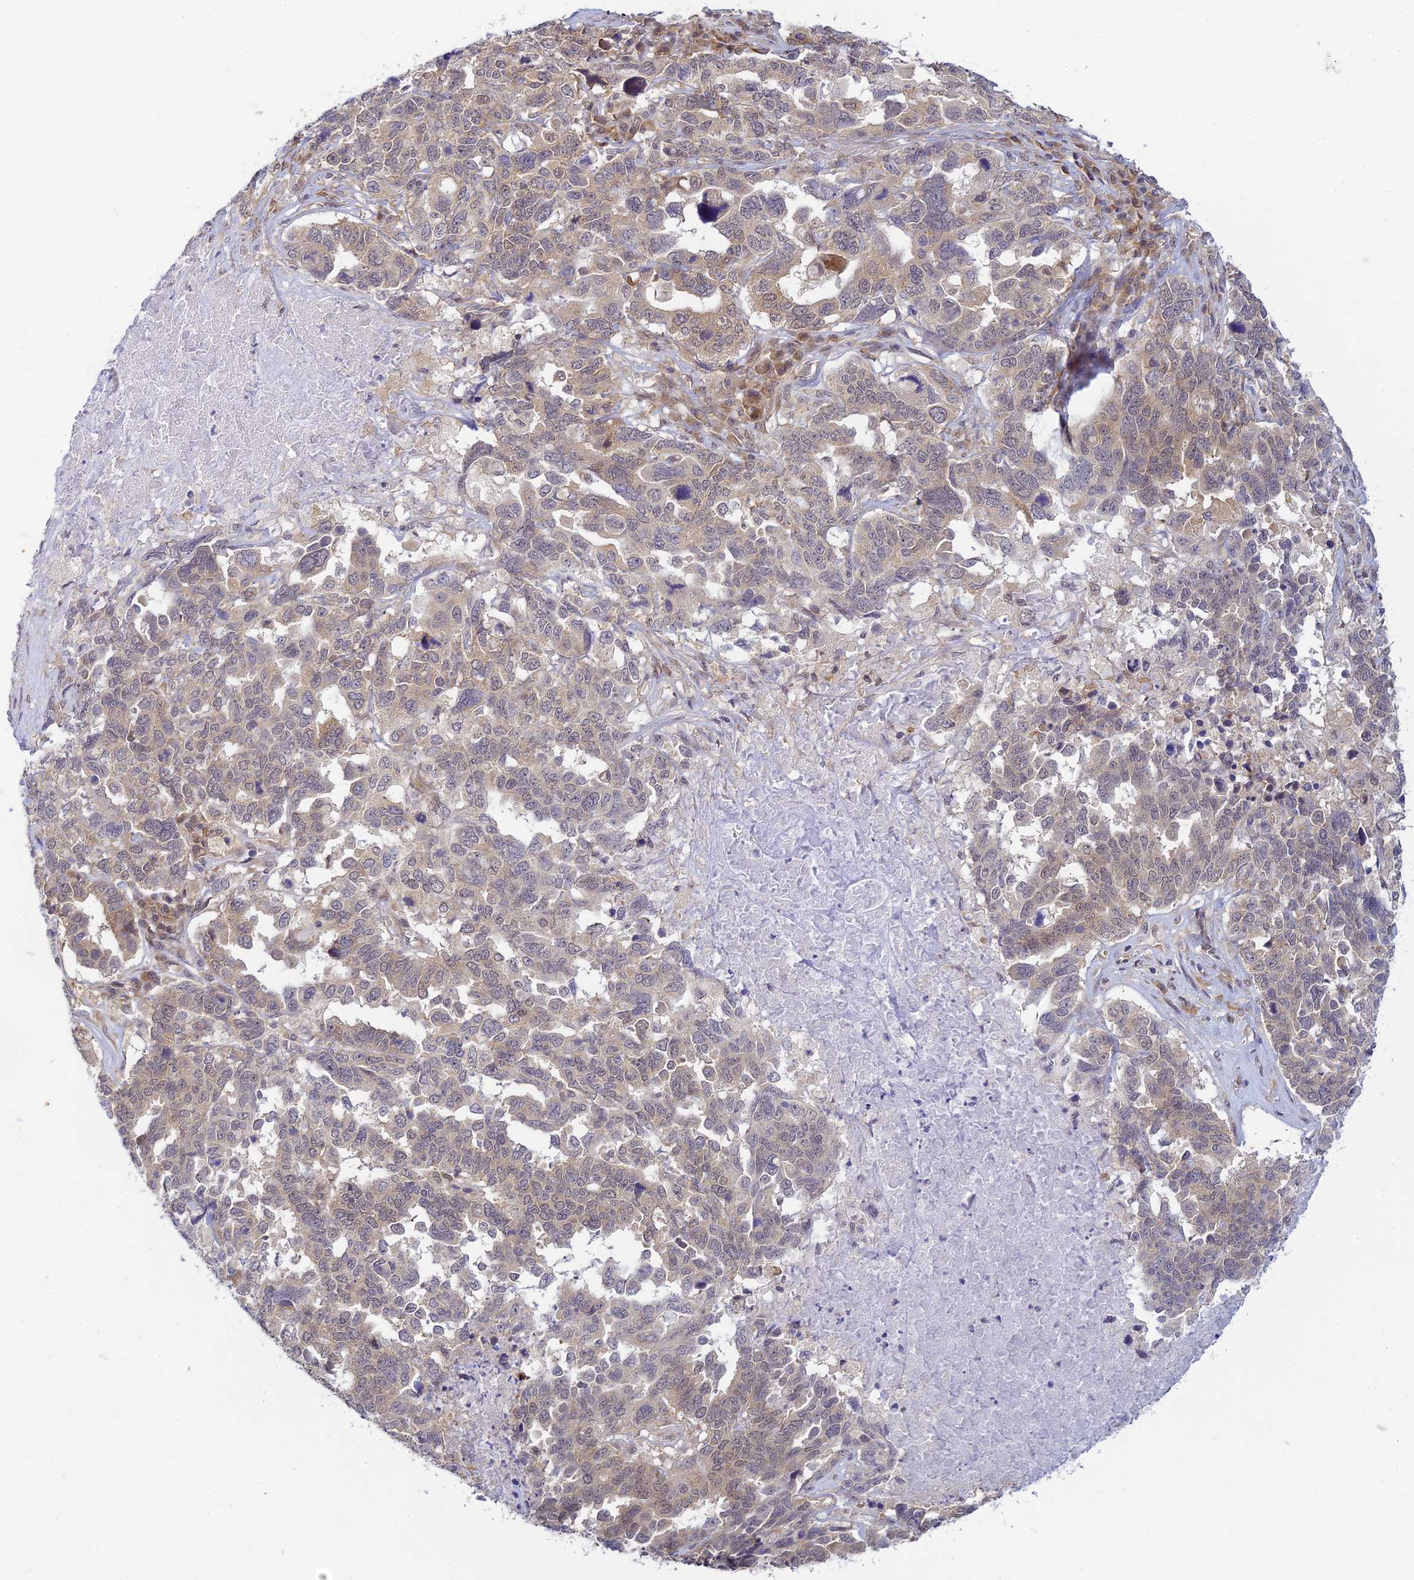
{"staining": {"intensity": "weak", "quantity": "25%-75%", "location": "cytoplasmic/membranous"}, "tissue": "ovarian cancer", "cell_type": "Tumor cells", "image_type": "cancer", "snomed": [{"axis": "morphology", "description": "Carcinoma, endometroid"}, {"axis": "topography", "description": "Ovary"}], "caption": "A low amount of weak cytoplasmic/membranous positivity is identified in about 25%-75% of tumor cells in ovarian endometroid carcinoma tissue. The staining was performed using DAB, with brown indicating positive protein expression. Nuclei are stained blue with hematoxylin.", "gene": "SKIC8", "patient": {"sex": "female", "age": 62}}